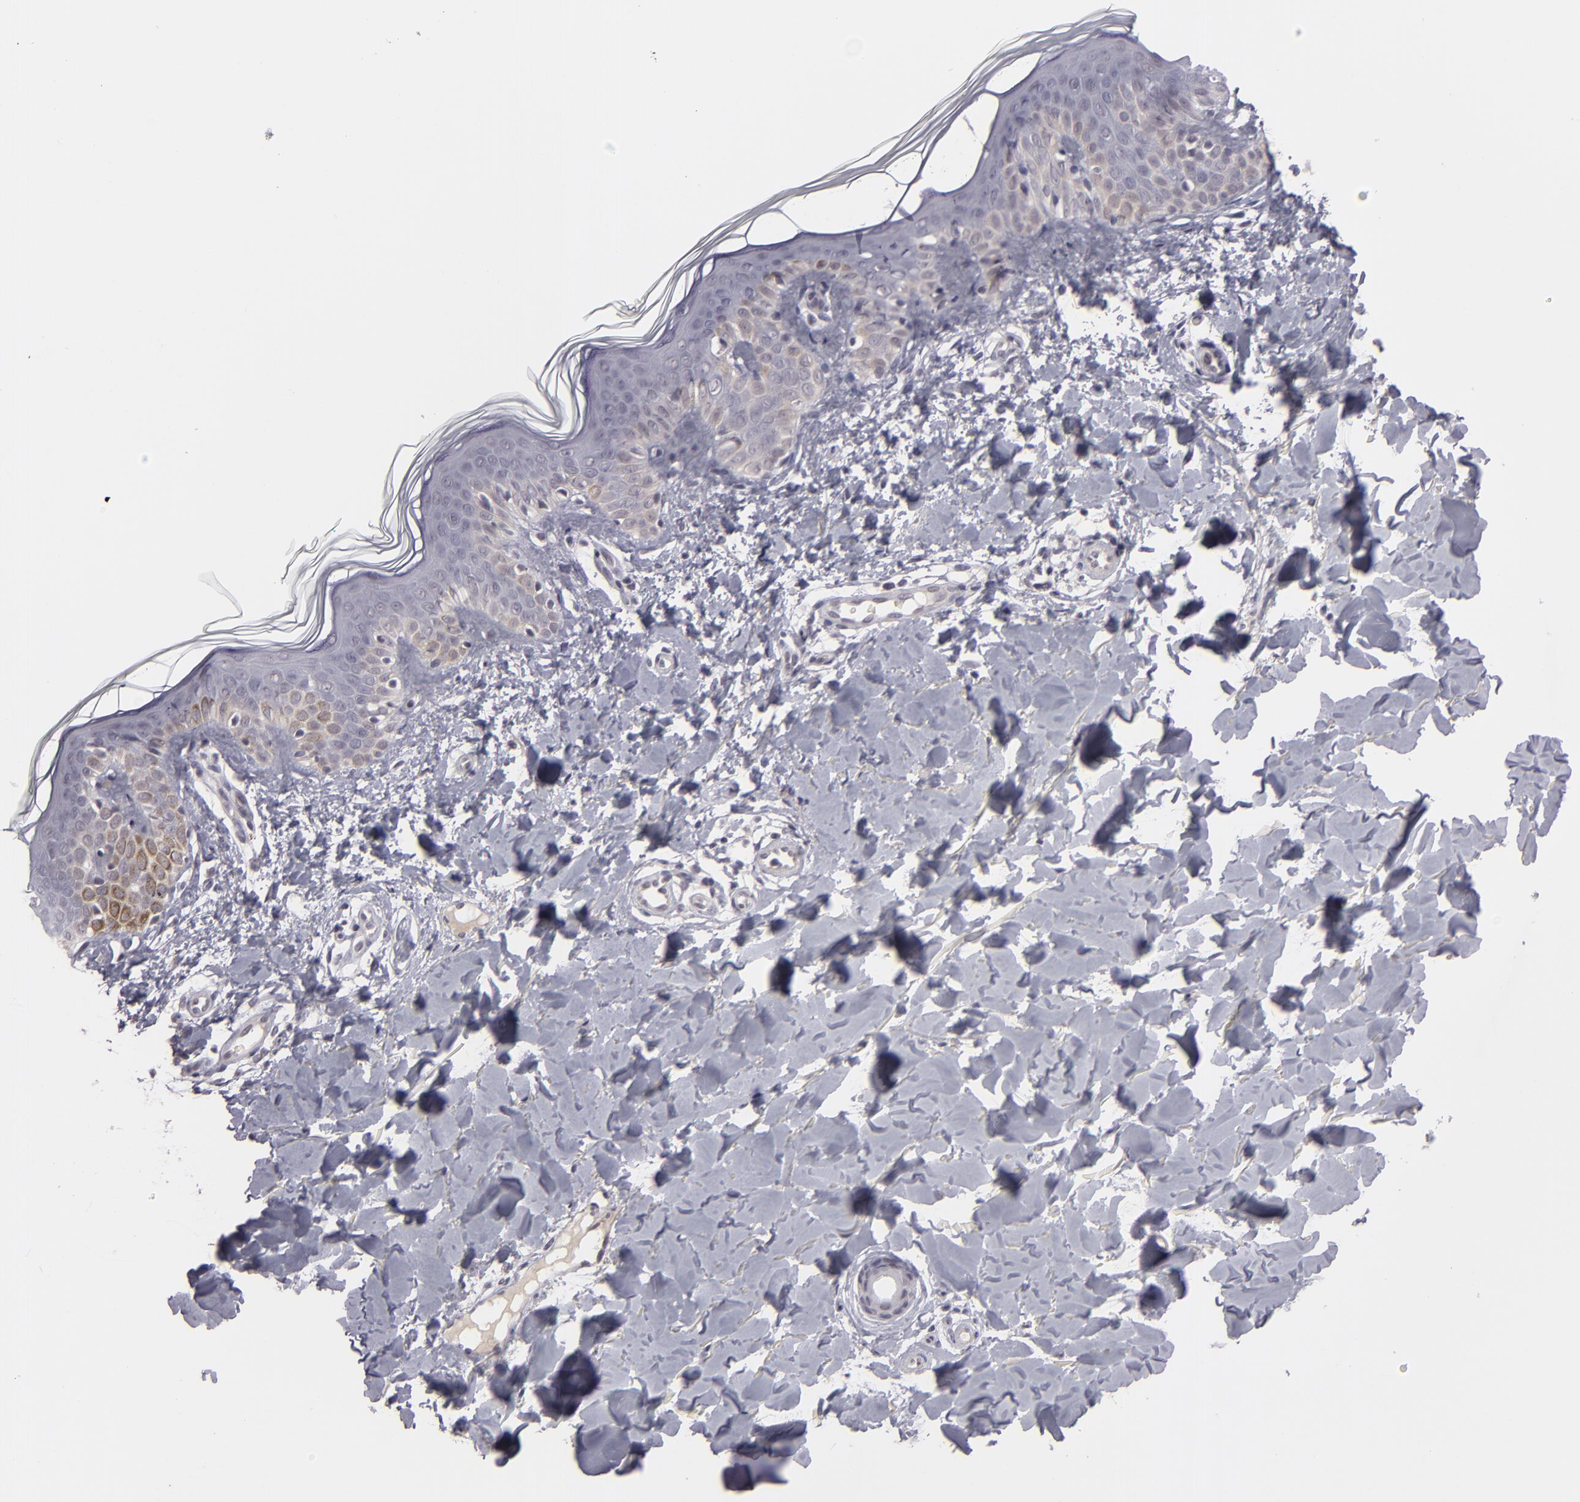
{"staining": {"intensity": "negative", "quantity": "none", "location": "none"}, "tissue": "skin", "cell_type": "Fibroblasts", "image_type": "normal", "snomed": [{"axis": "morphology", "description": "Normal tissue, NOS"}, {"axis": "topography", "description": "Skin"}], "caption": "DAB immunohistochemical staining of benign human skin displays no significant staining in fibroblasts.", "gene": "ZNF205", "patient": {"sex": "male", "age": 32}}